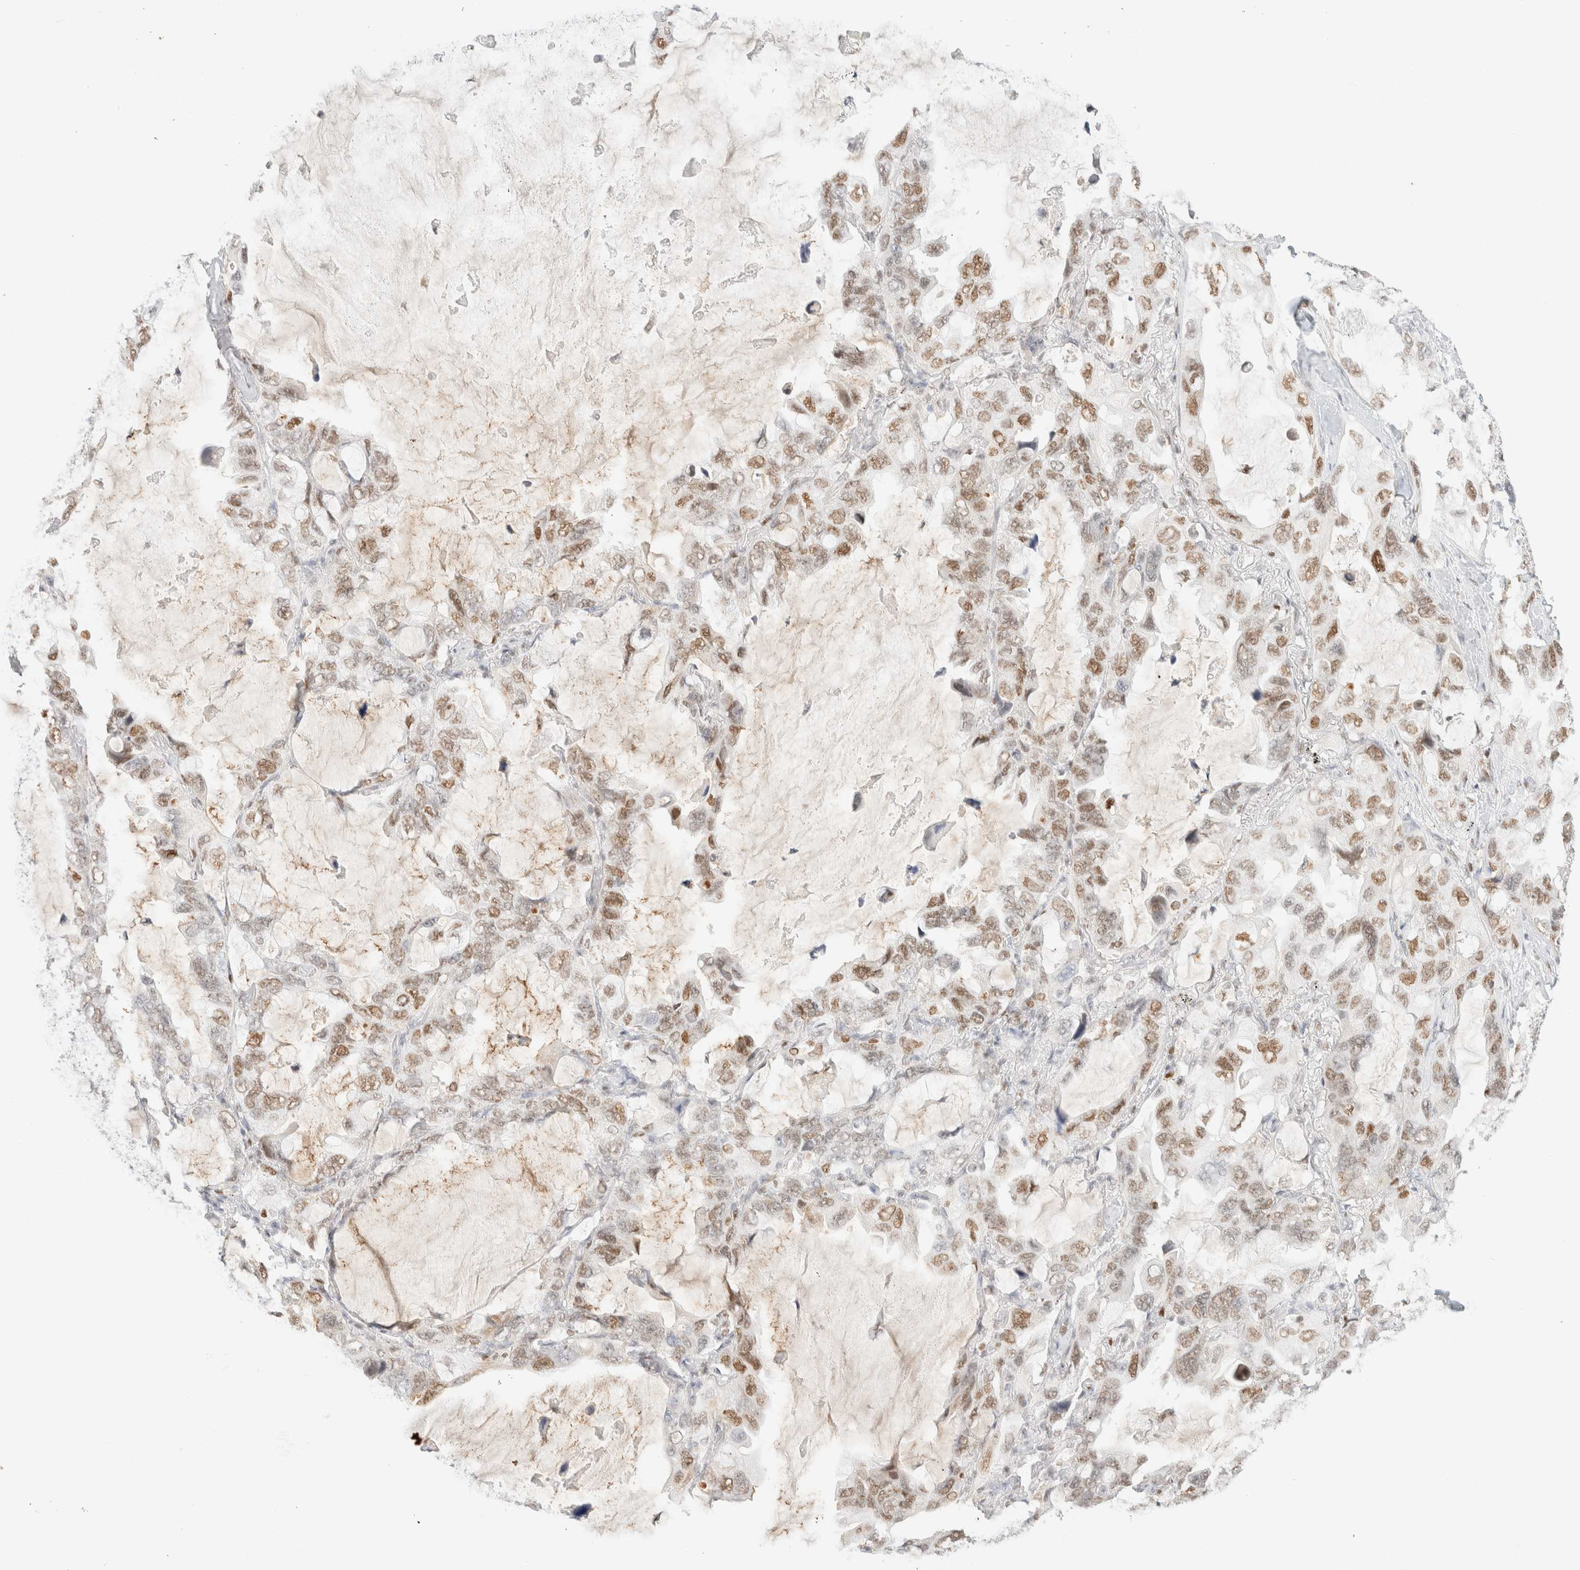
{"staining": {"intensity": "weak", "quantity": ">75%", "location": "nuclear"}, "tissue": "lung cancer", "cell_type": "Tumor cells", "image_type": "cancer", "snomed": [{"axis": "morphology", "description": "Squamous cell carcinoma, NOS"}, {"axis": "topography", "description": "Lung"}], "caption": "Immunohistochemistry (IHC) staining of lung cancer, which shows low levels of weak nuclear expression in about >75% of tumor cells indicating weak nuclear protein staining. The staining was performed using DAB (3,3'-diaminobenzidine) (brown) for protein detection and nuclei were counterstained in hematoxylin (blue).", "gene": "DDB2", "patient": {"sex": "female", "age": 73}}